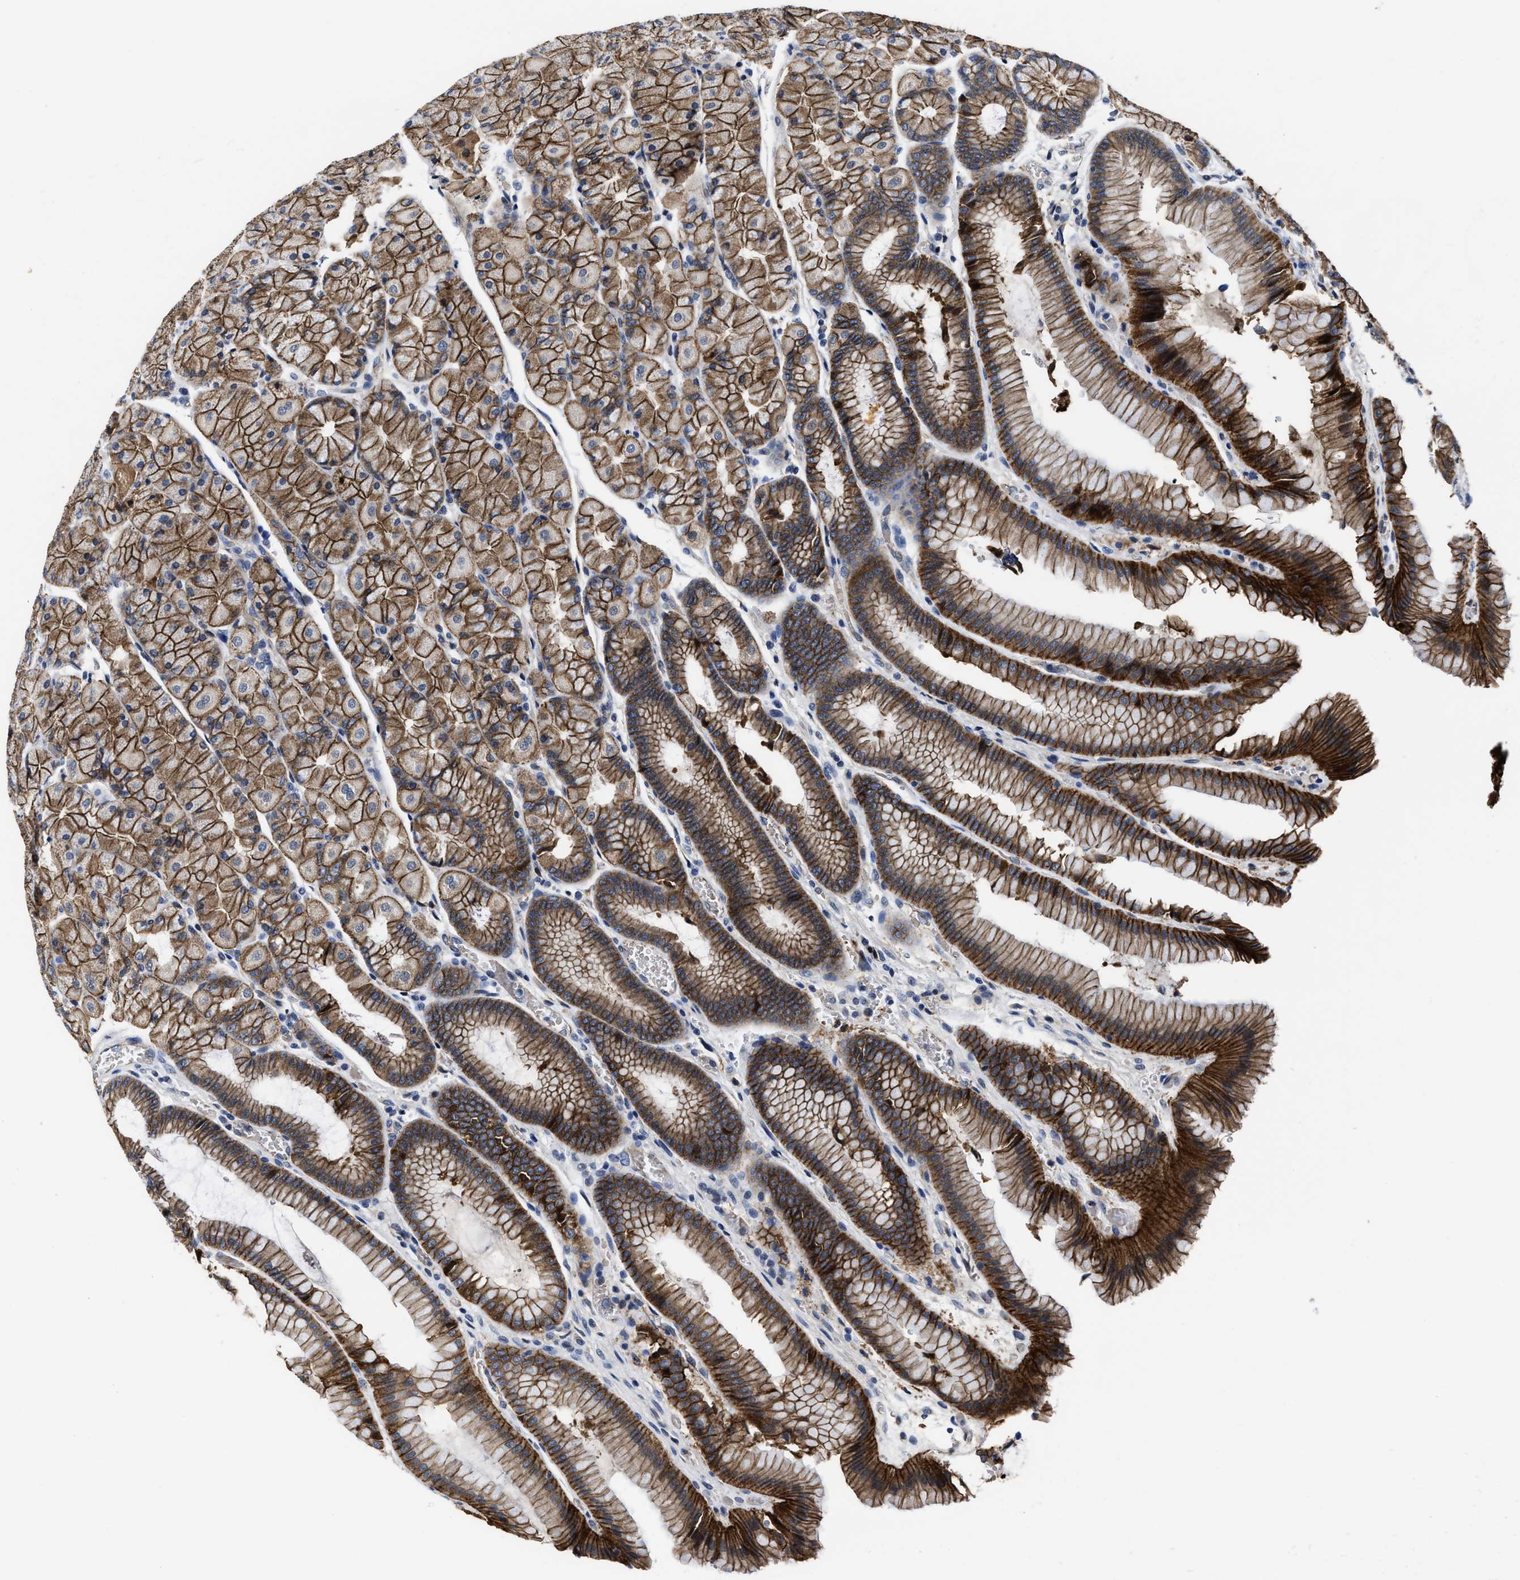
{"staining": {"intensity": "strong", "quantity": ">75%", "location": "cytoplasmic/membranous"}, "tissue": "stomach", "cell_type": "Glandular cells", "image_type": "normal", "snomed": [{"axis": "morphology", "description": "Normal tissue, NOS"}, {"axis": "morphology", "description": "Carcinoid, malignant, NOS"}, {"axis": "topography", "description": "Stomach, upper"}], "caption": "The immunohistochemical stain labels strong cytoplasmic/membranous staining in glandular cells of benign stomach. The protein of interest is stained brown, and the nuclei are stained in blue (DAB IHC with brightfield microscopy, high magnification).", "gene": "GHITM", "patient": {"sex": "male", "age": 39}}